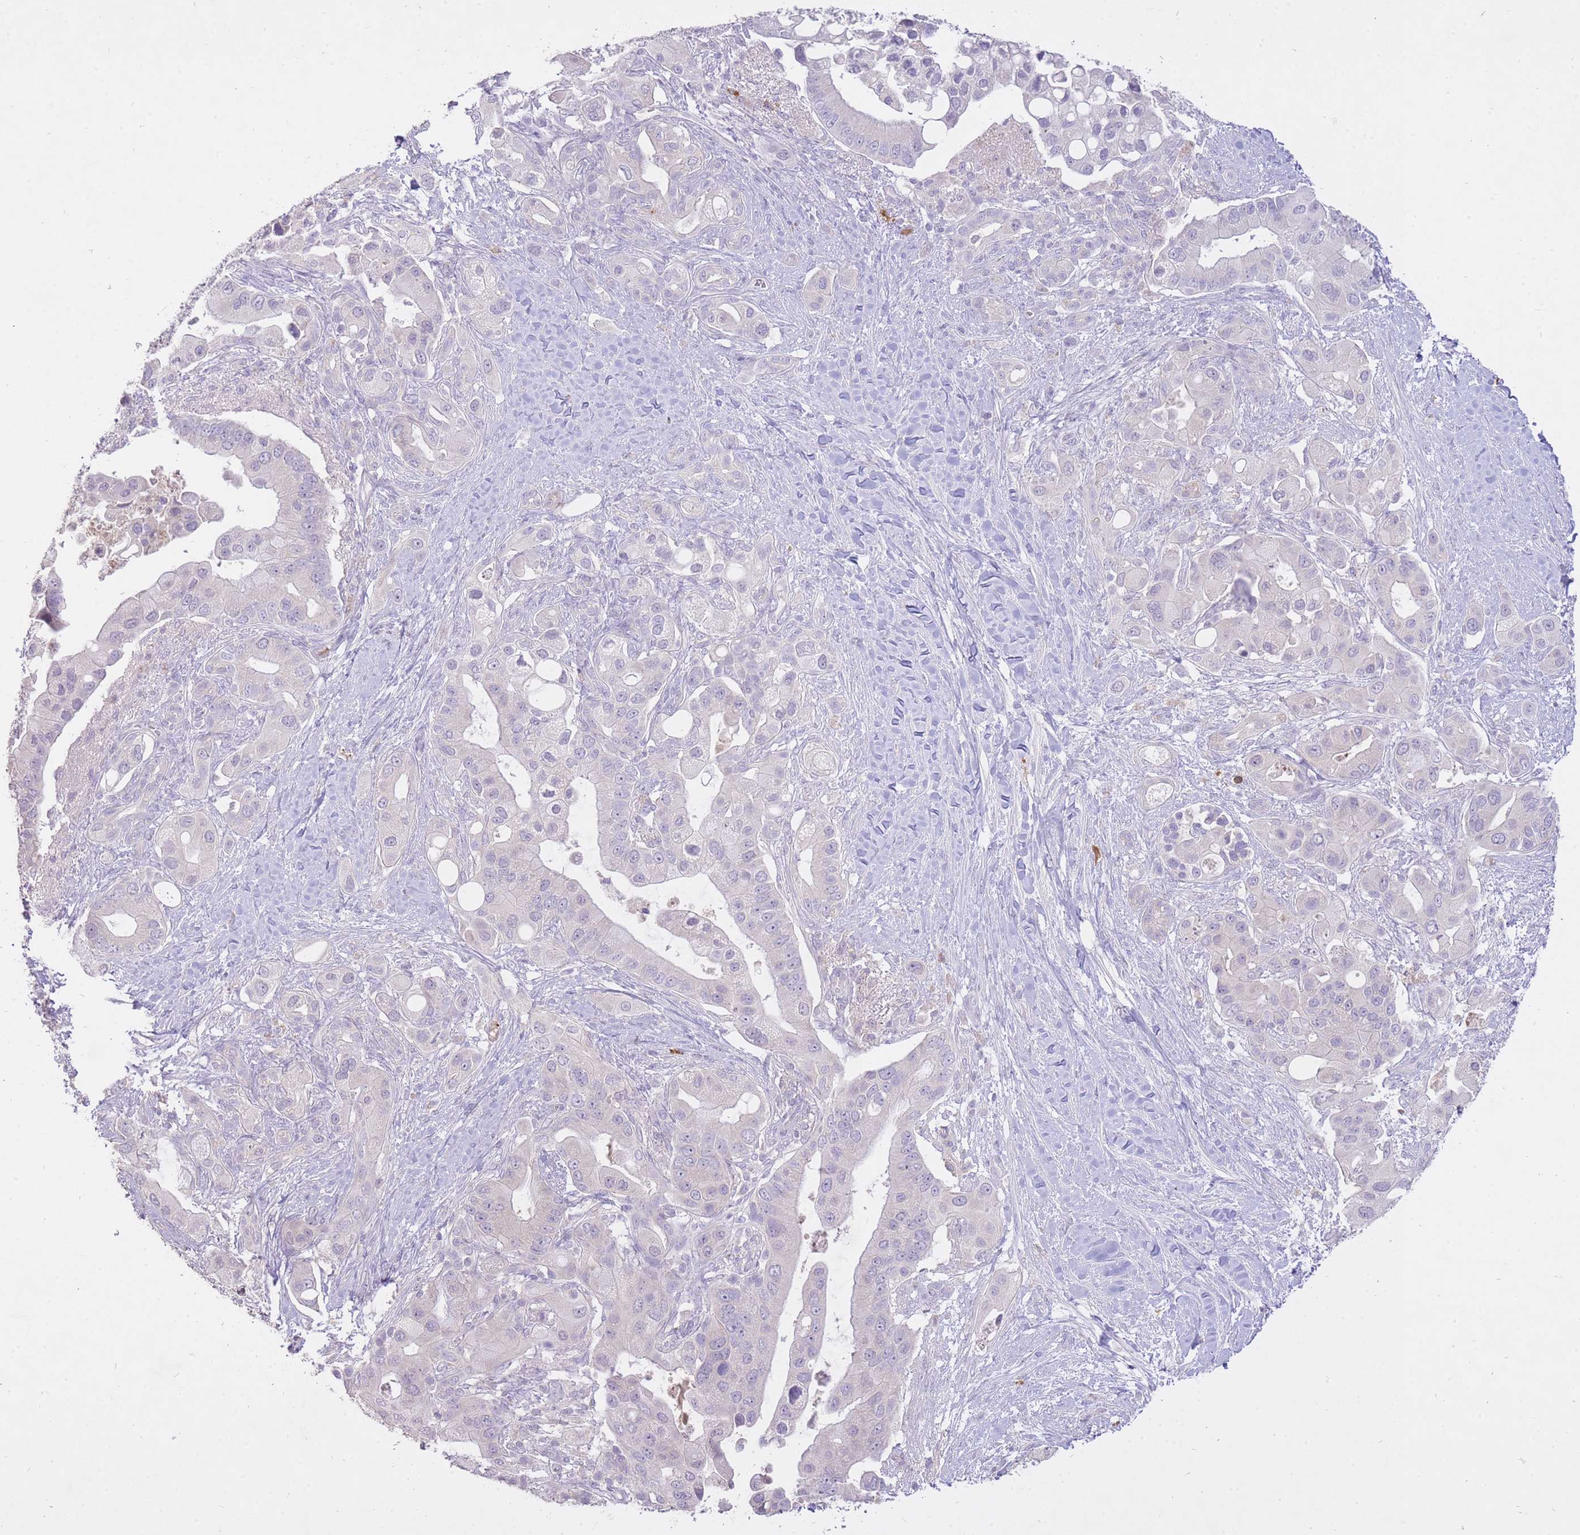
{"staining": {"intensity": "negative", "quantity": "none", "location": "none"}, "tissue": "pancreatic cancer", "cell_type": "Tumor cells", "image_type": "cancer", "snomed": [{"axis": "morphology", "description": "Adenocarcinoma, NOS"}, {"axis": "topography", "description": "Pancreas"}], "caption": "The immunohistochemistry image has no significant staining in tumor cells of pancreatic adenocarcinoma tissue. The staining was performed using DAB to visualize the protein expression in brown, while the nuclei were stained in blue with hematoxylin (Magnification: 20x).", "gene": "FRG2C", "patient": {"sex": "male", "age": 57}}